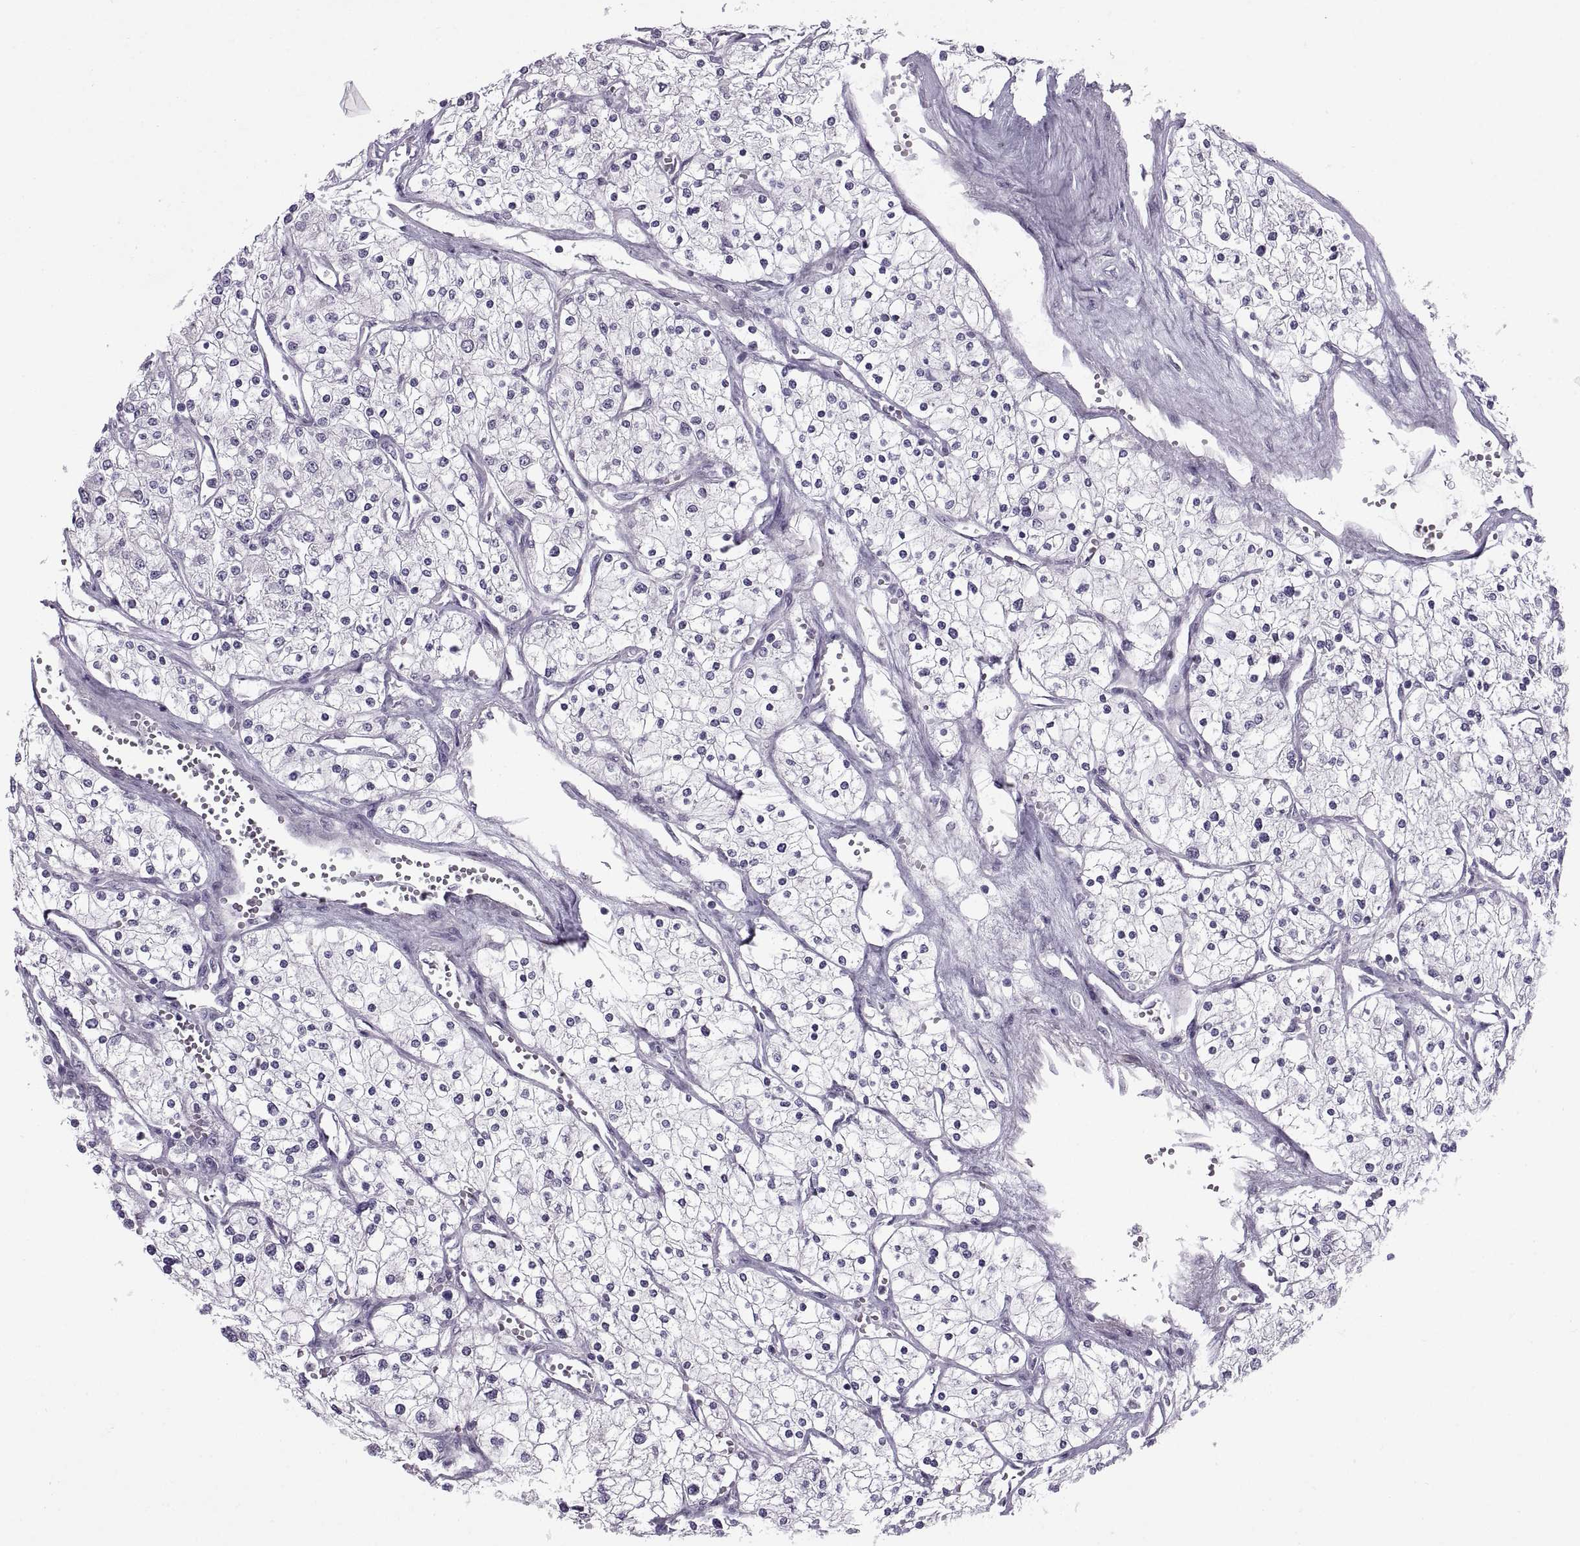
{"staining": {"intensity": "negative", "quantity": "none", "location": "none"}, "tissue": "renal cancer", "cell_type": "Tumor cells", "image_type": "cancer", "snomed": [{"axis": "morphology", "description": "Adenocarcinoma, NOS"}, {"axis": "topography", "description": "Kidney"}], "caption": "Image shows no significant protein staining in tumor cells of adenocarcinoma (renal).", "gene": "BSPH1", "patient": {"sex": "male", "age": 80}}